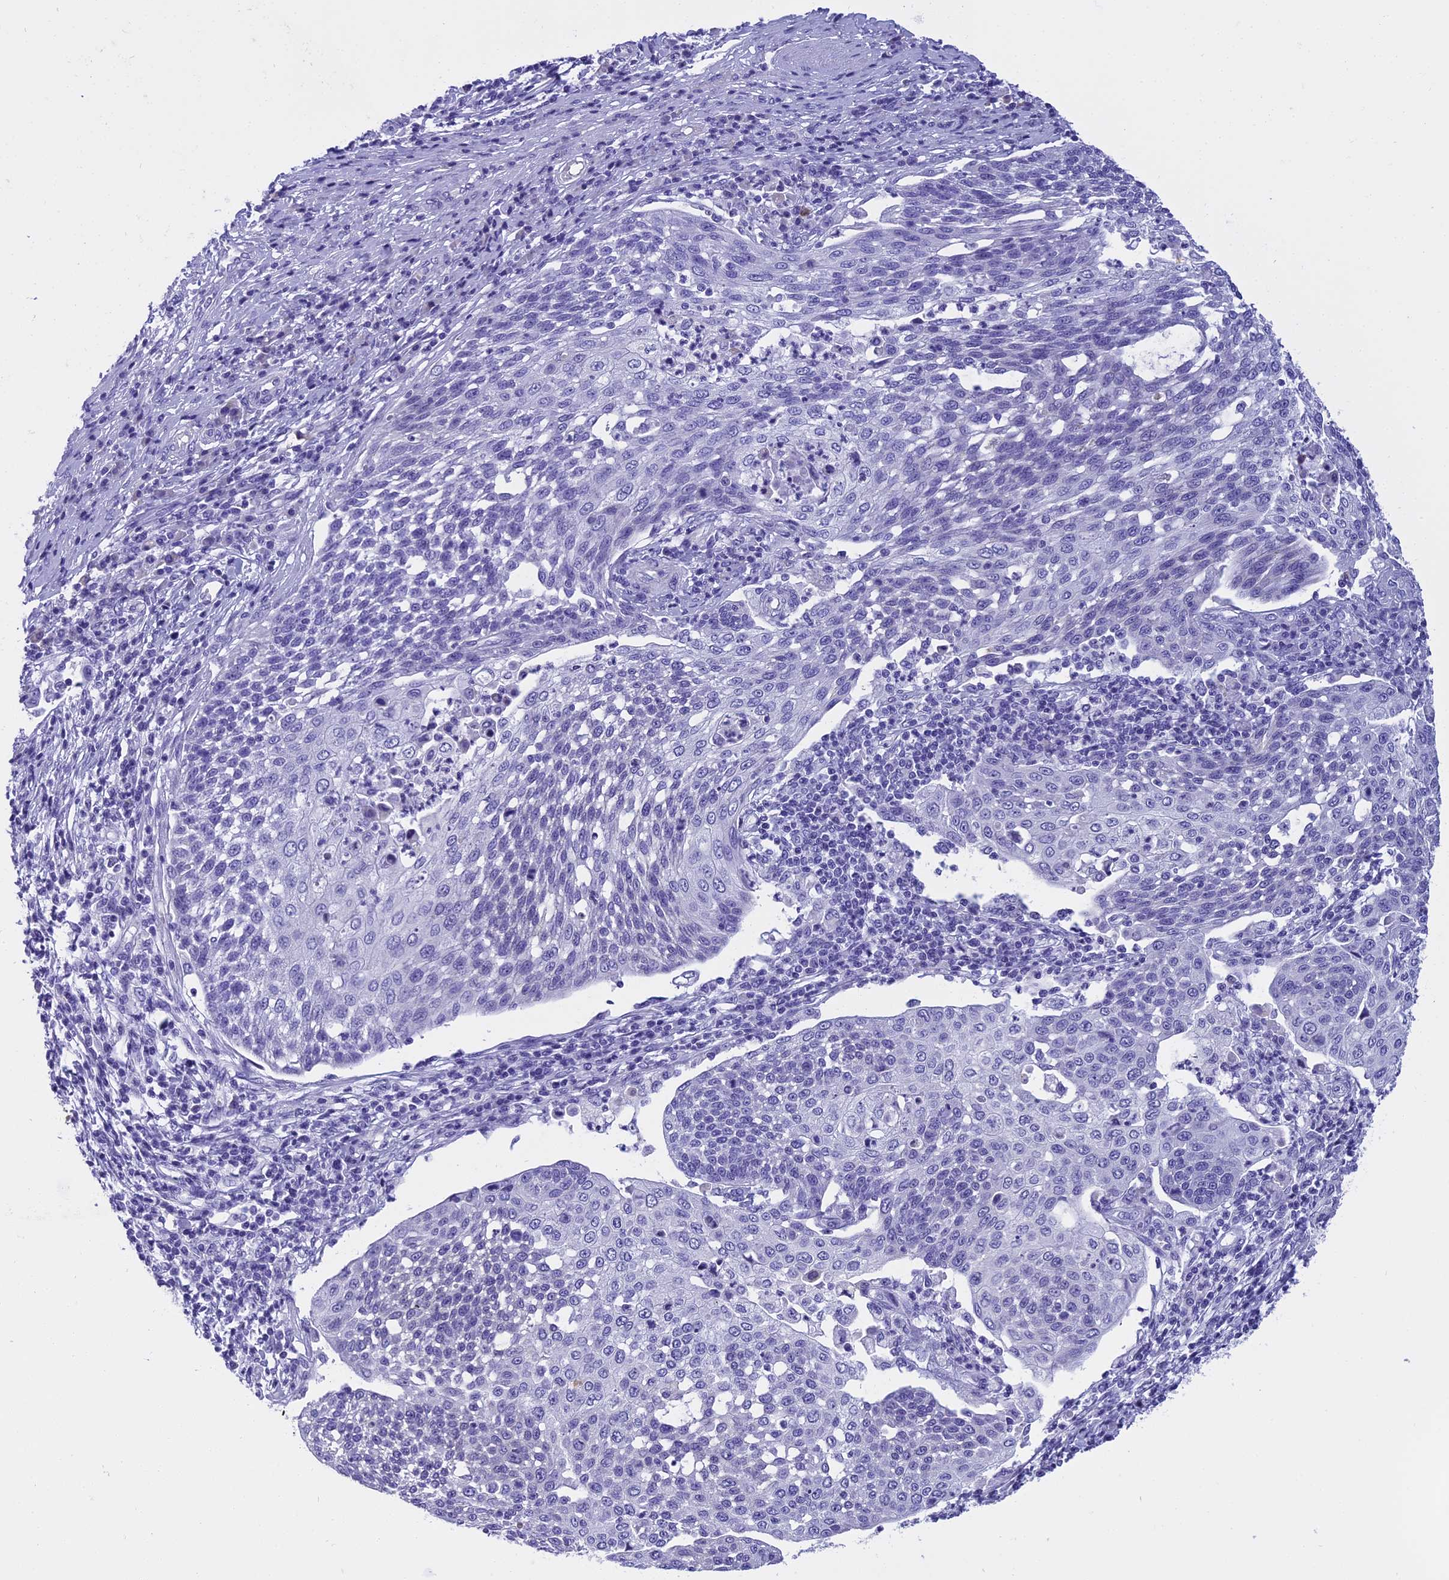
{"staining": {"intensity": "negative", "quantity": "none", "location": "none"}, "tissue": "cervical cancer", "cell_type": "Tumor cells", "image_type": "cancer", "snomed": [{"axis": "morphology", "description": "Squamous cell carcinoma, NOS"}, {"axis": "topography", "description": "Cervix"}], "caption": "There is no significant expression in tumor cells of cervical squamous cell carcinoma. The staining was performed using DAB to visualize the protein expression in brown, while the nuclei were stained in blue with hematoxylin (Magnification: 20x).", "gene": "KCTD14", "patient": {"sex": "female", "age": 34}}